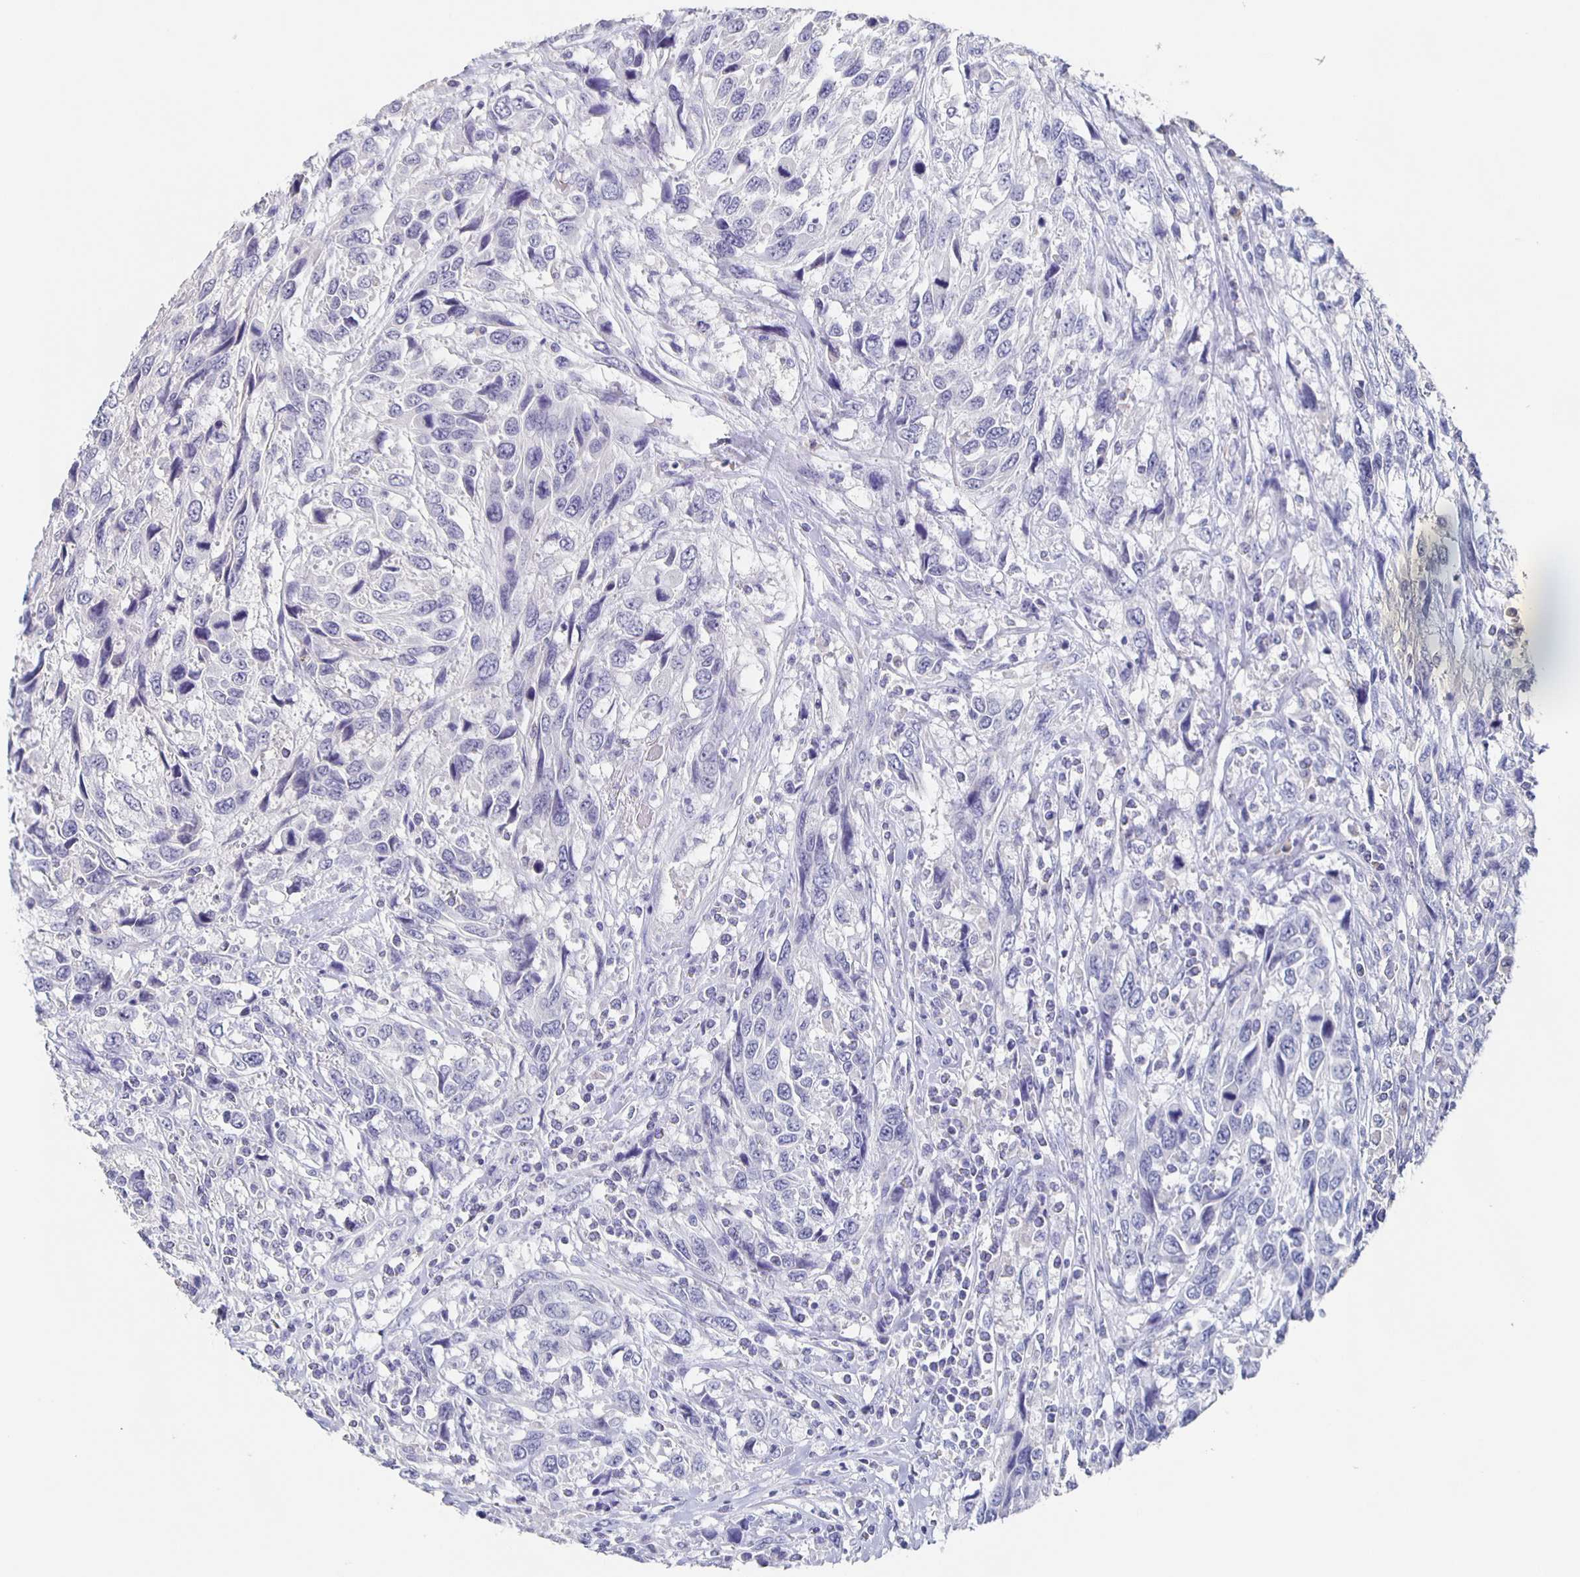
{"staining": {"intensity": "negative", "quantity": "none", "location": "none"}, "tissue": "urothelial cancer", "cell_type": "Tumor cells", "image_type": "cancer", "snomed": [{"axis": "morphology", "description": "Urothelial carcinoma, High grade"}, {"axis": "topography", "description": "Urinary bladder"}], "caption": "The image displays no staining of tumor cells in urothelial cancer.", "gene": "CACNA2D2", "patient": {"sex": "female", "age": 70}}